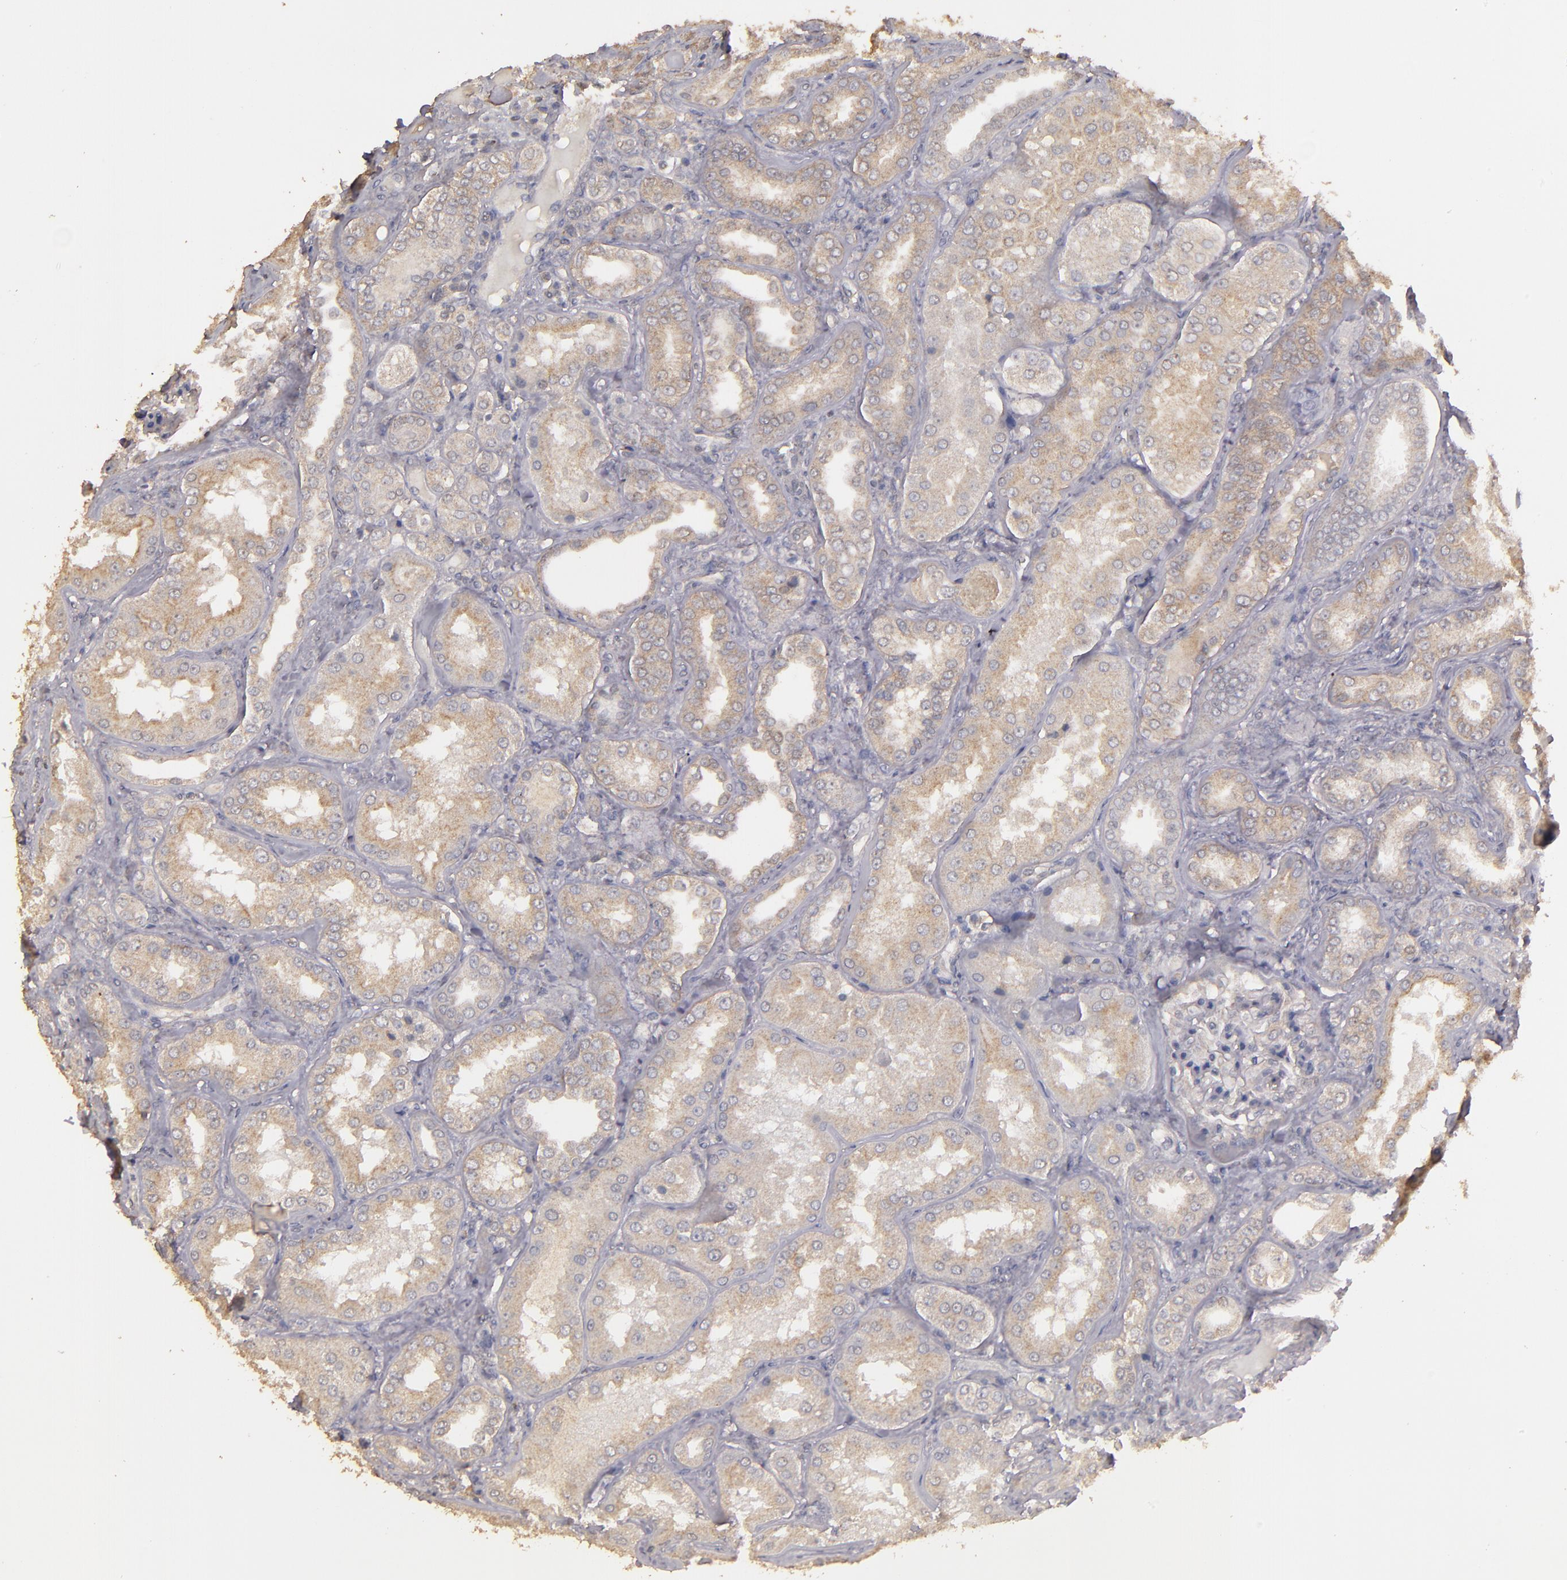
{"staining": {"intensity": "weak", "quantity": "<25%", "location": "cytoplasmic/membranous"}, "tissue": "kidney", "cell_type": "Cells in glomeruli", "image_type": "normal", "snomed": [{"axis": "morphology", "description": "Normal tissue, NOS"}, {"axis": "topography", "description": "Kidney"}], "caption": "This is an immunohistochemistry micrograph of normal kidney. There is no staining in cells in glomeruli.", "gene": "FAT1", "patient": {"sex": "female", "age": 56}}